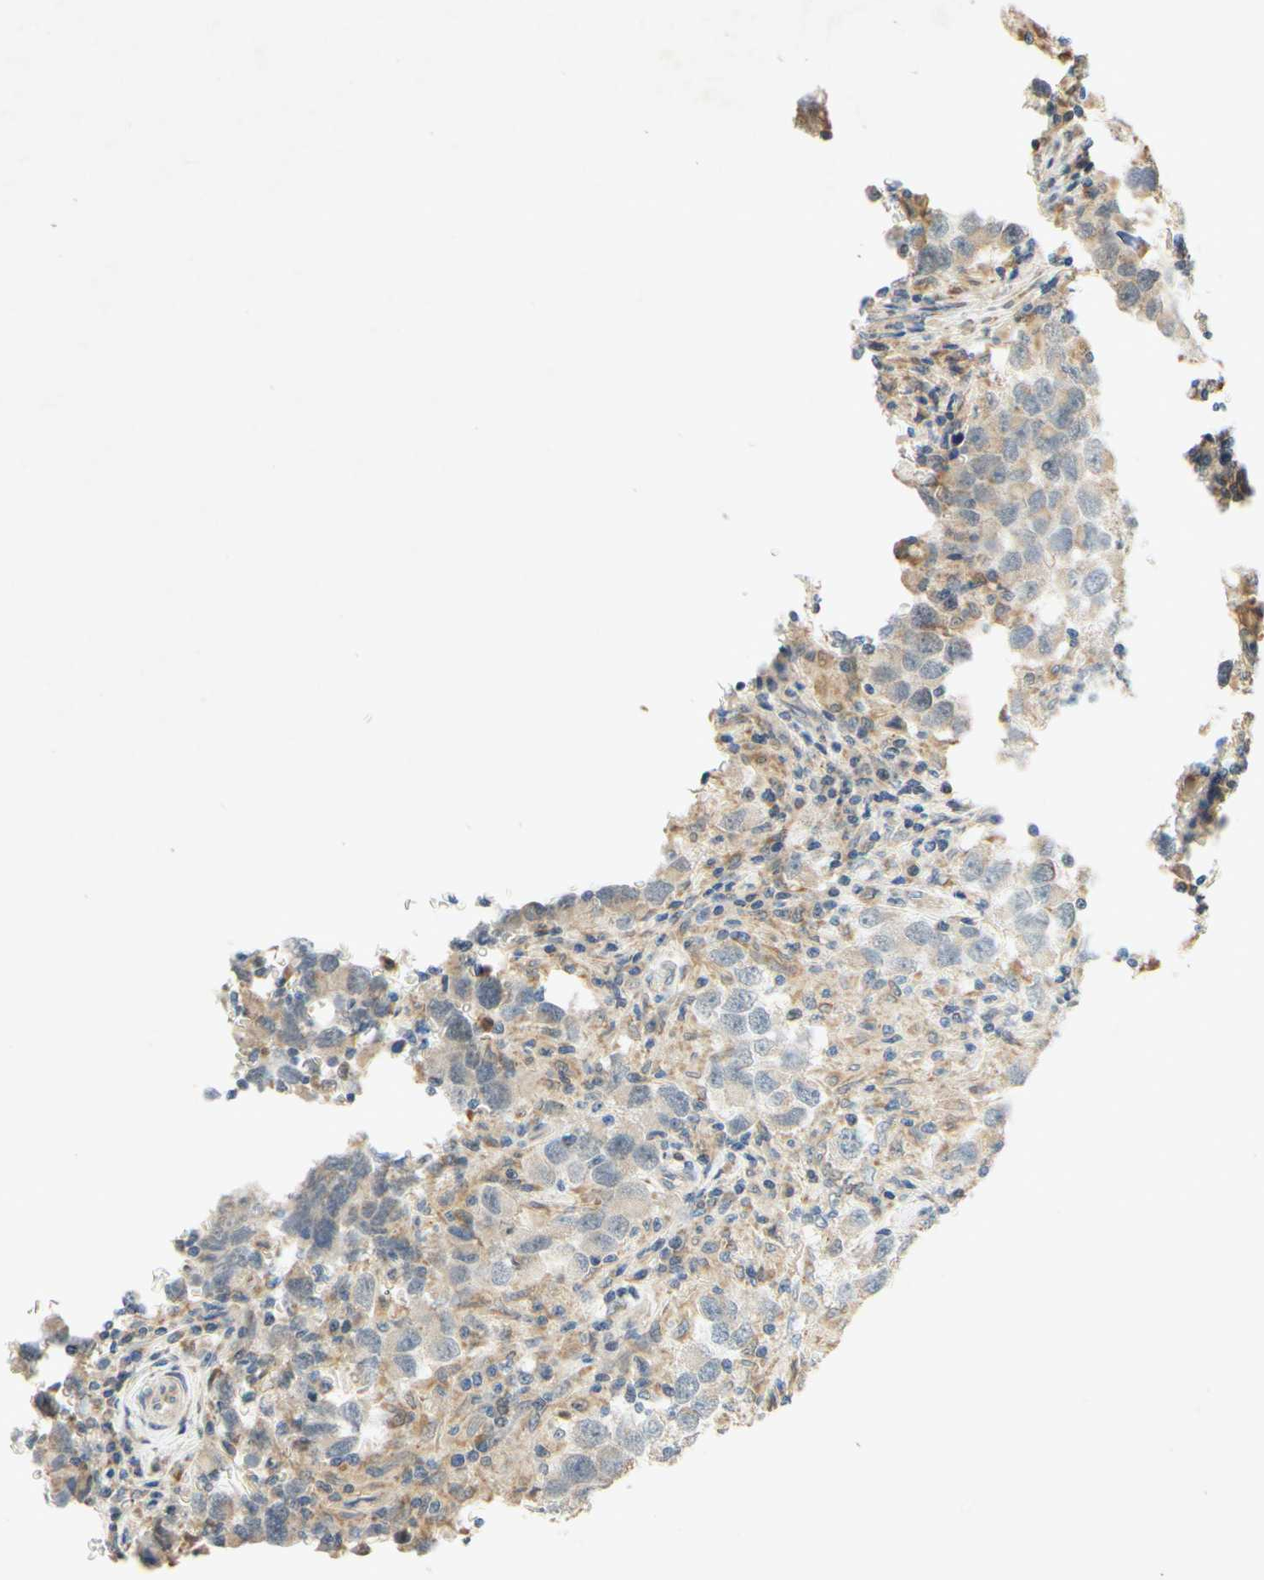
{"staining": {"intensity": "weak", "quantity": ">75%", "location": "cytoplasmic/membranous"}, "tissue": "testis cancer", "cell_type": "Tumor cells", "image_type": "cancer", "snomed": [{"axis": "morphology", "description": "Carcinoma, Embryonal, NOS"}, {"axis": "topography", "description": "Testis"}], "caption": "Embryonal carcinoma (testis) was stained to show a protein in brown. There is low levels of weak cytoplasmic/membranous positivity in about >75% of tumor cells. (Stains: DAB in brown, nuclei in blue, Microscopy: brightfield microscopy at high magnification).", "gene": "GATA1", "patient": {"sex": "male", "age": 21}}